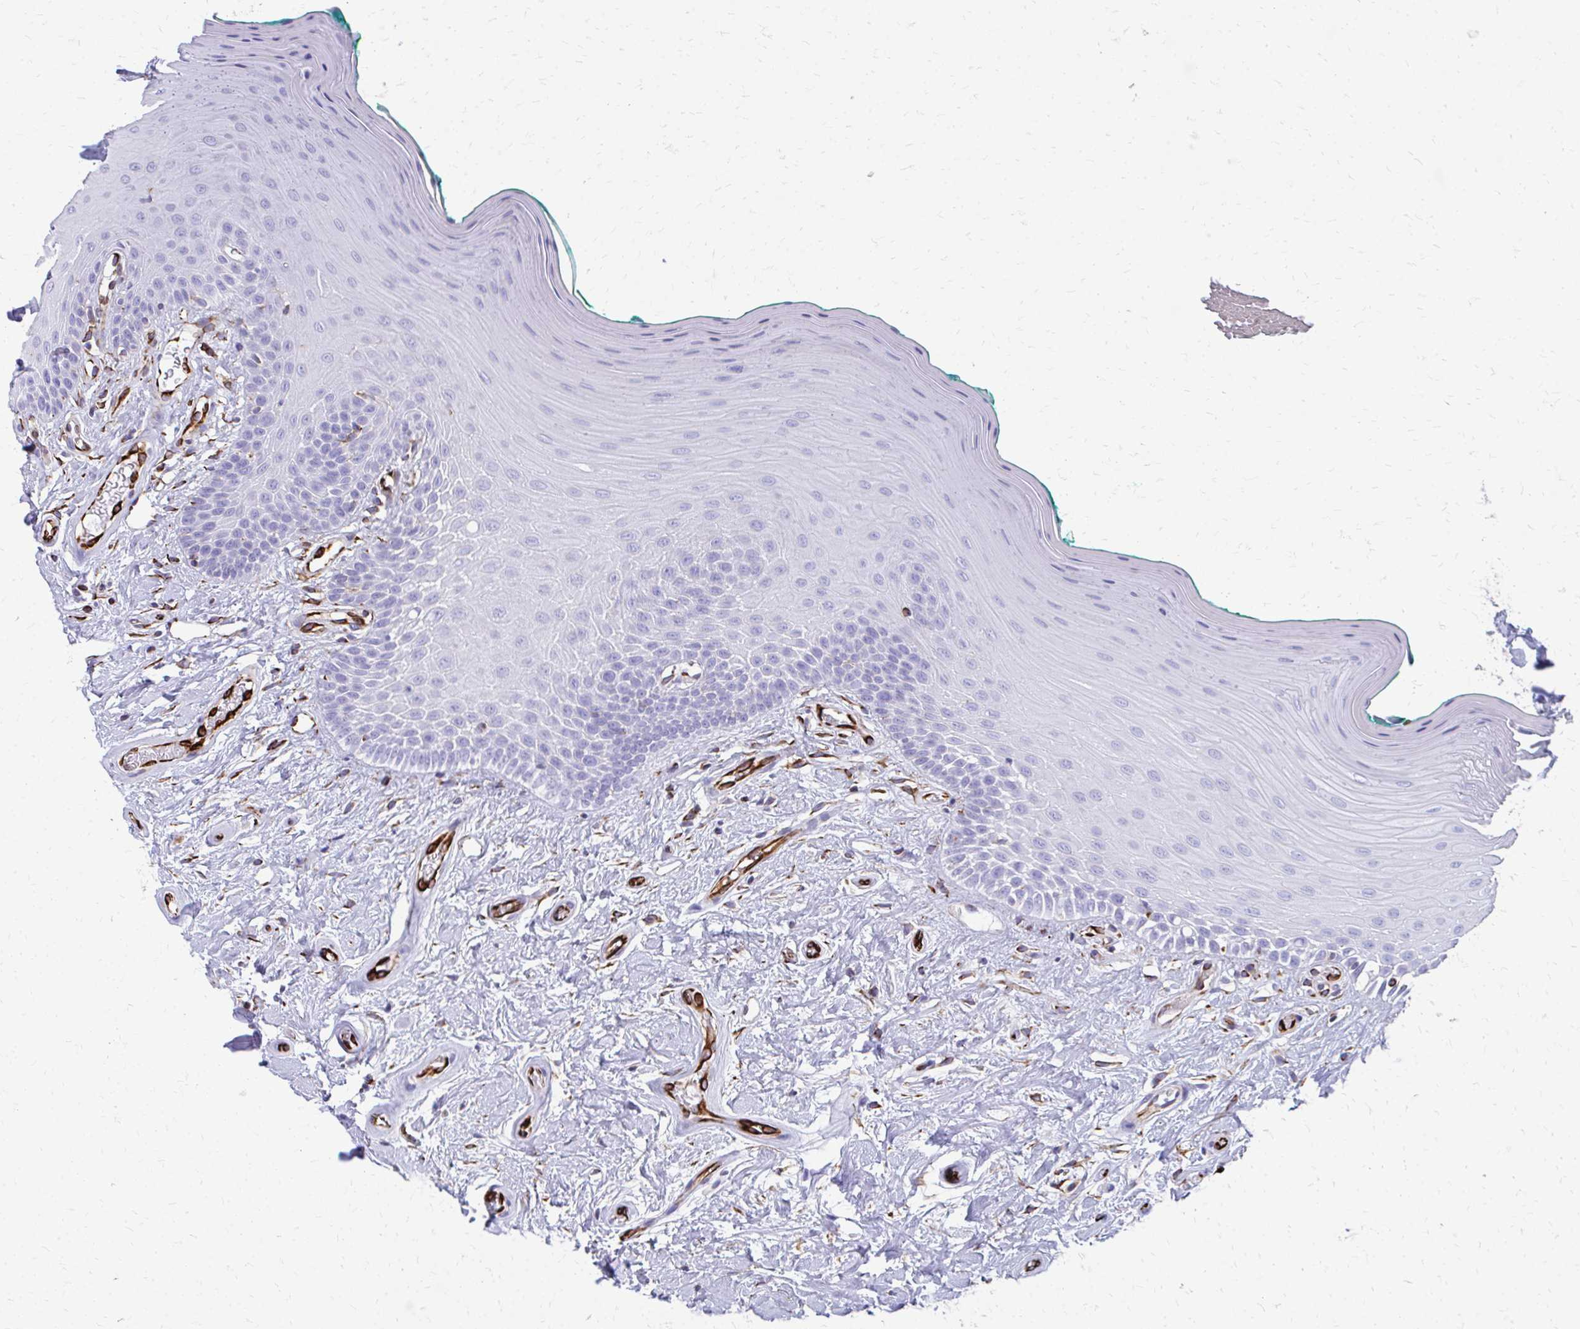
{"staining": {"intensity": "negative", "quantity": "none", "location": "none"}, "tissue": "oral mucosa", "cell_type": "Squamous epithelial cells", "image_type": "normal", "snomed": [{"axis": "morphology", "description": "Normal tissue, NOS"}, {"axis": "topography", "description": "Oral tissue"}], "caption": "IHC histopathology image of normal human oral mucosa stained for a protein (brown), which displays no staining in squamous epithelial cells. (Immunohistochemistry, brightfield microscopy, high magnification).", "gene": "TRIM6", "patient": {"sex": "female", "age": 40}}